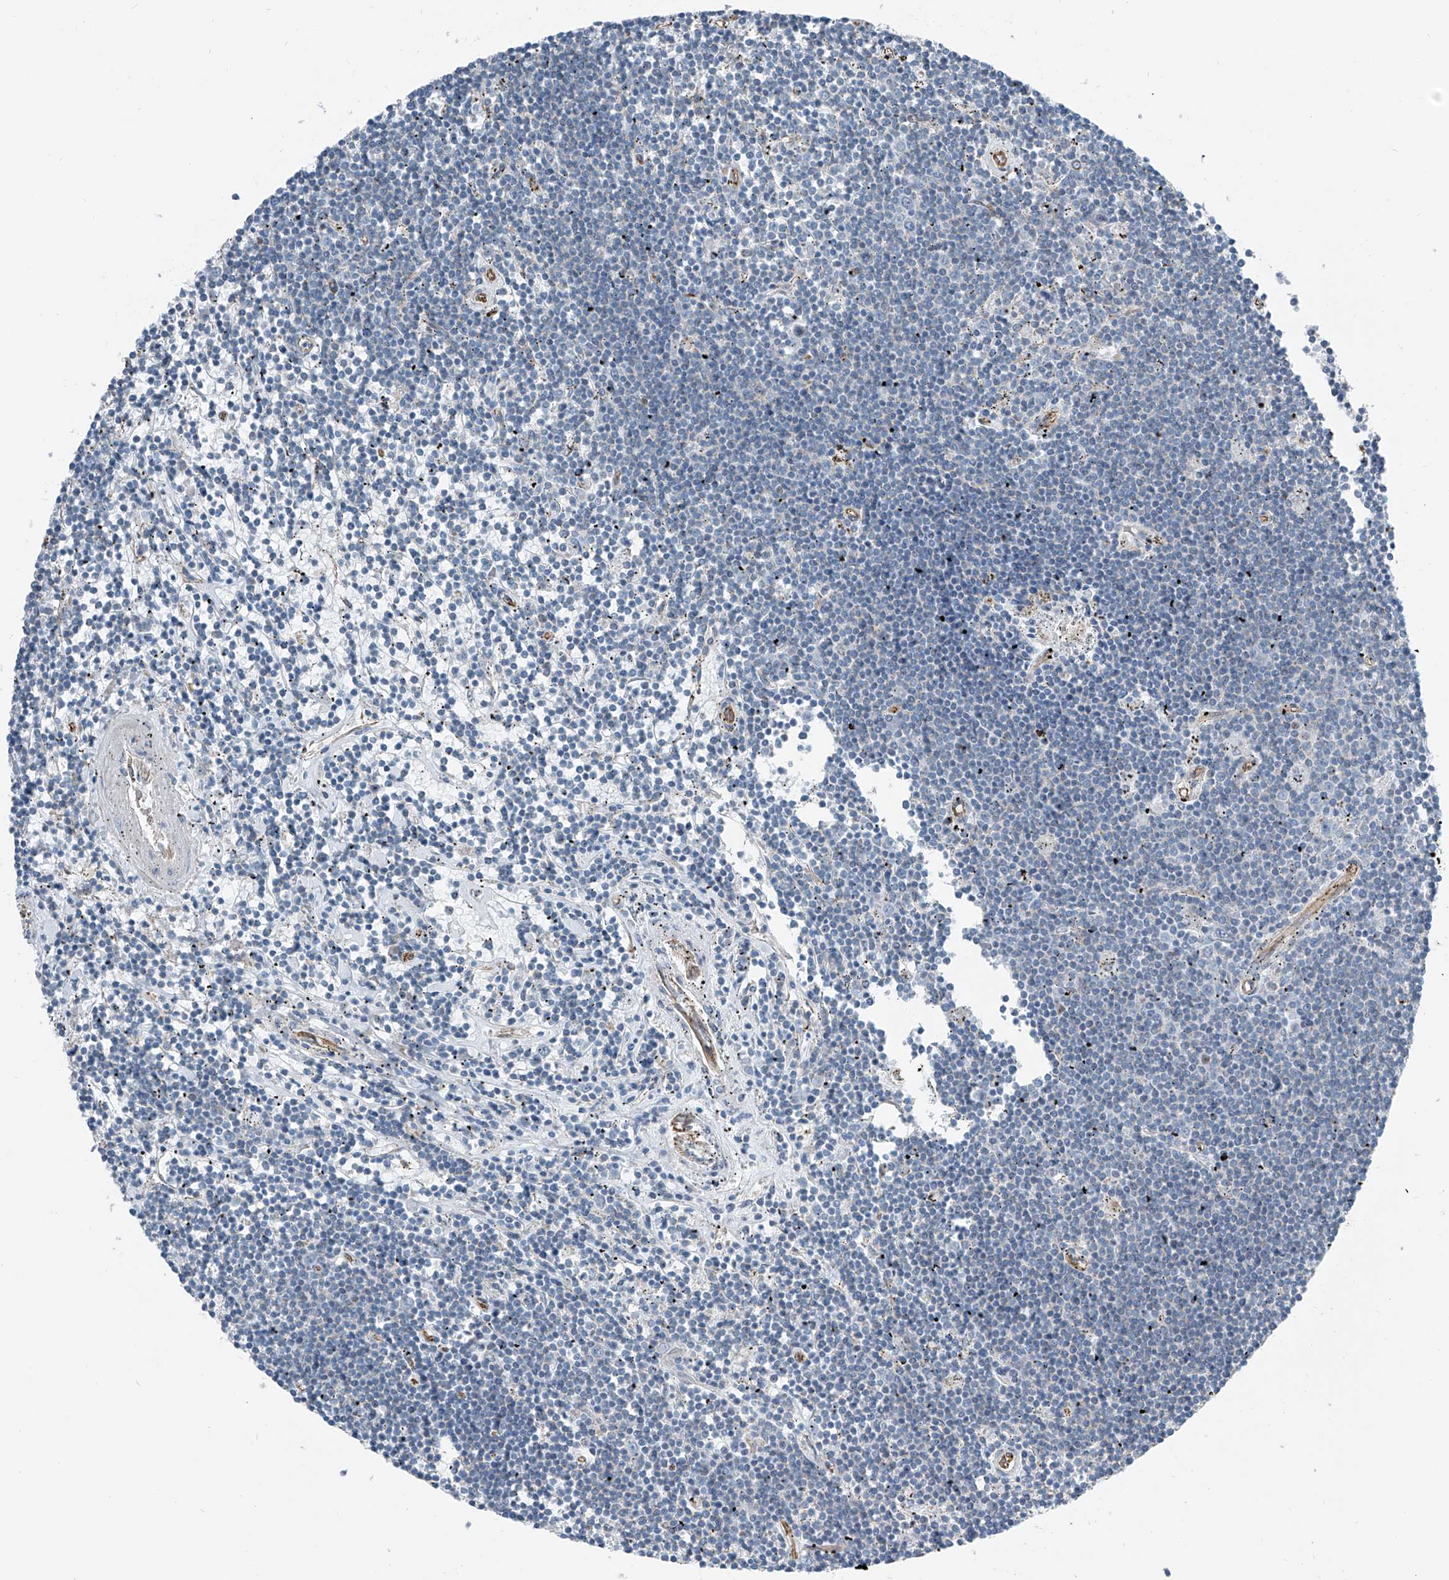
{"staining": {"intensity": "negative", "quantity": "none", "location": "none"}, "tissue": "lymphoma", "cell_type": "Tumor cells", "image_type": "cancer", "snomed": [{"axis": "morphology", "description": "Malignant lymphoma, non-Hodgkin's type, Low grade"}, {"axis": "topography", "description": "Spleen"}], "caption": "A photomicrograph of lymphoma stained for a protein displays no brown staining in tumor cells. (Stains: DAB immunohistochemistry with hematoxylin counter stain, Microscopy: brightfield microscopy at high magnification).", "gene": "THEMIS2", "patient": {"sex": "male", "age": 76}}